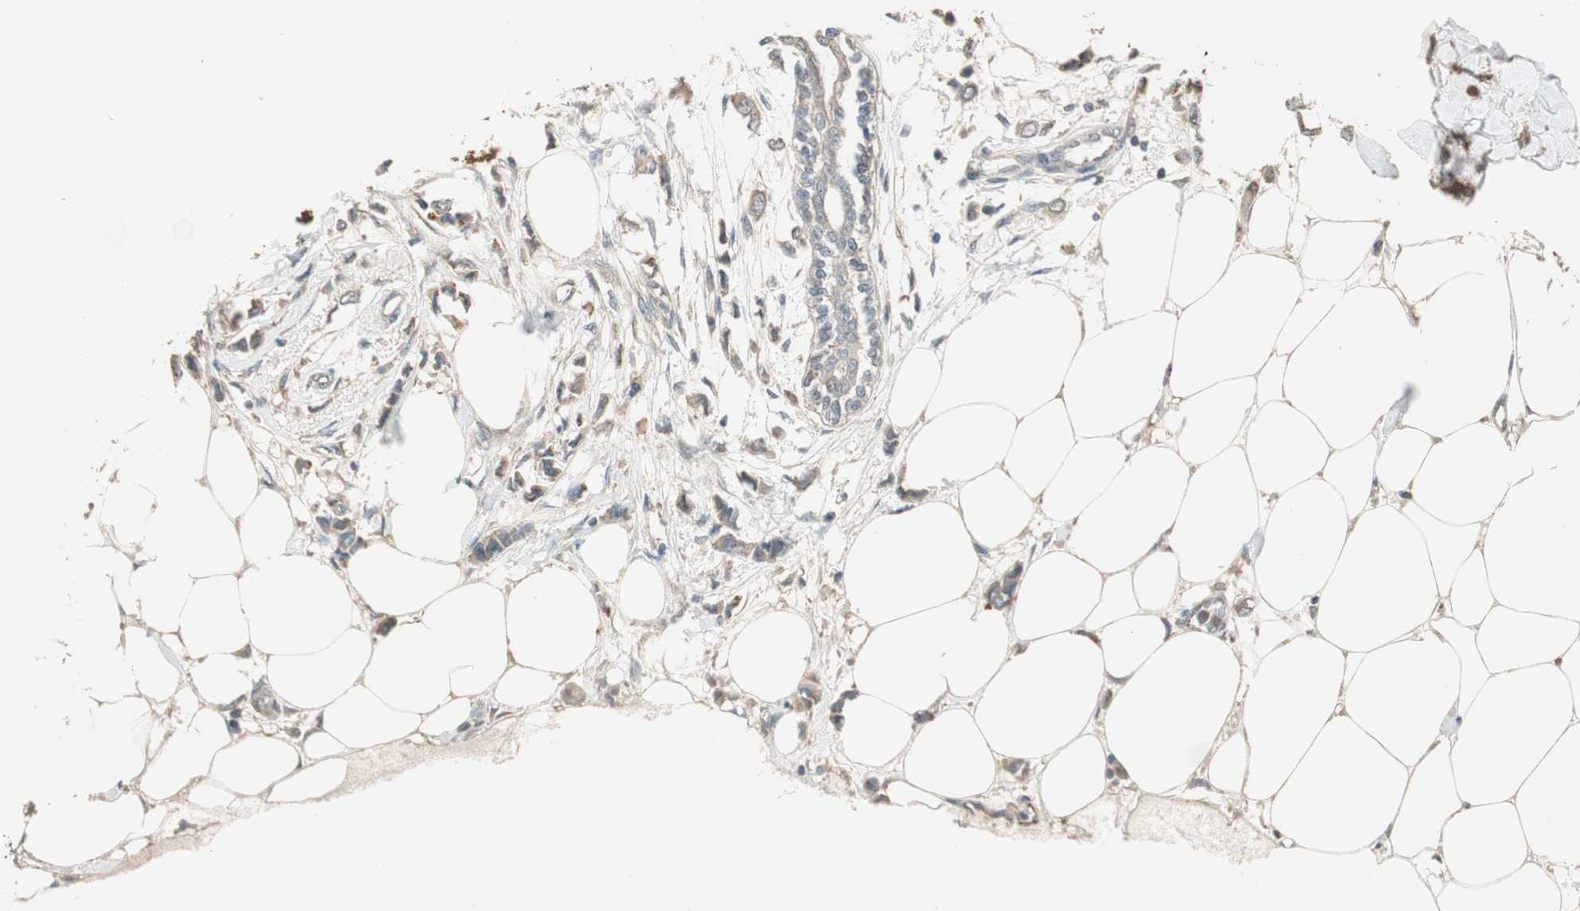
{"staining": {"intensity": "weak", "quantity": ">75%", "location": "cytoplasmic/membranous"}, "tissue": "breast cancer", "cell_type": "Tumor cells", "image_type": "cancer", "snomed": [{"axis": "morphology", "description": "Lobular carcinoma"}, {"axis": "topography", "description": "Breast"}], "caption": "Immunohistochemistry (IHC) (DAB (3,3'-diaminobenzidine)) staining of human lobular carcinoma (breast) exhibits weak cytoplasmic/membranous protein positivity in about >75% of tumor cells.", "gene": "ATP6AP2", "patient": {"sex": "female", "age": 51}}